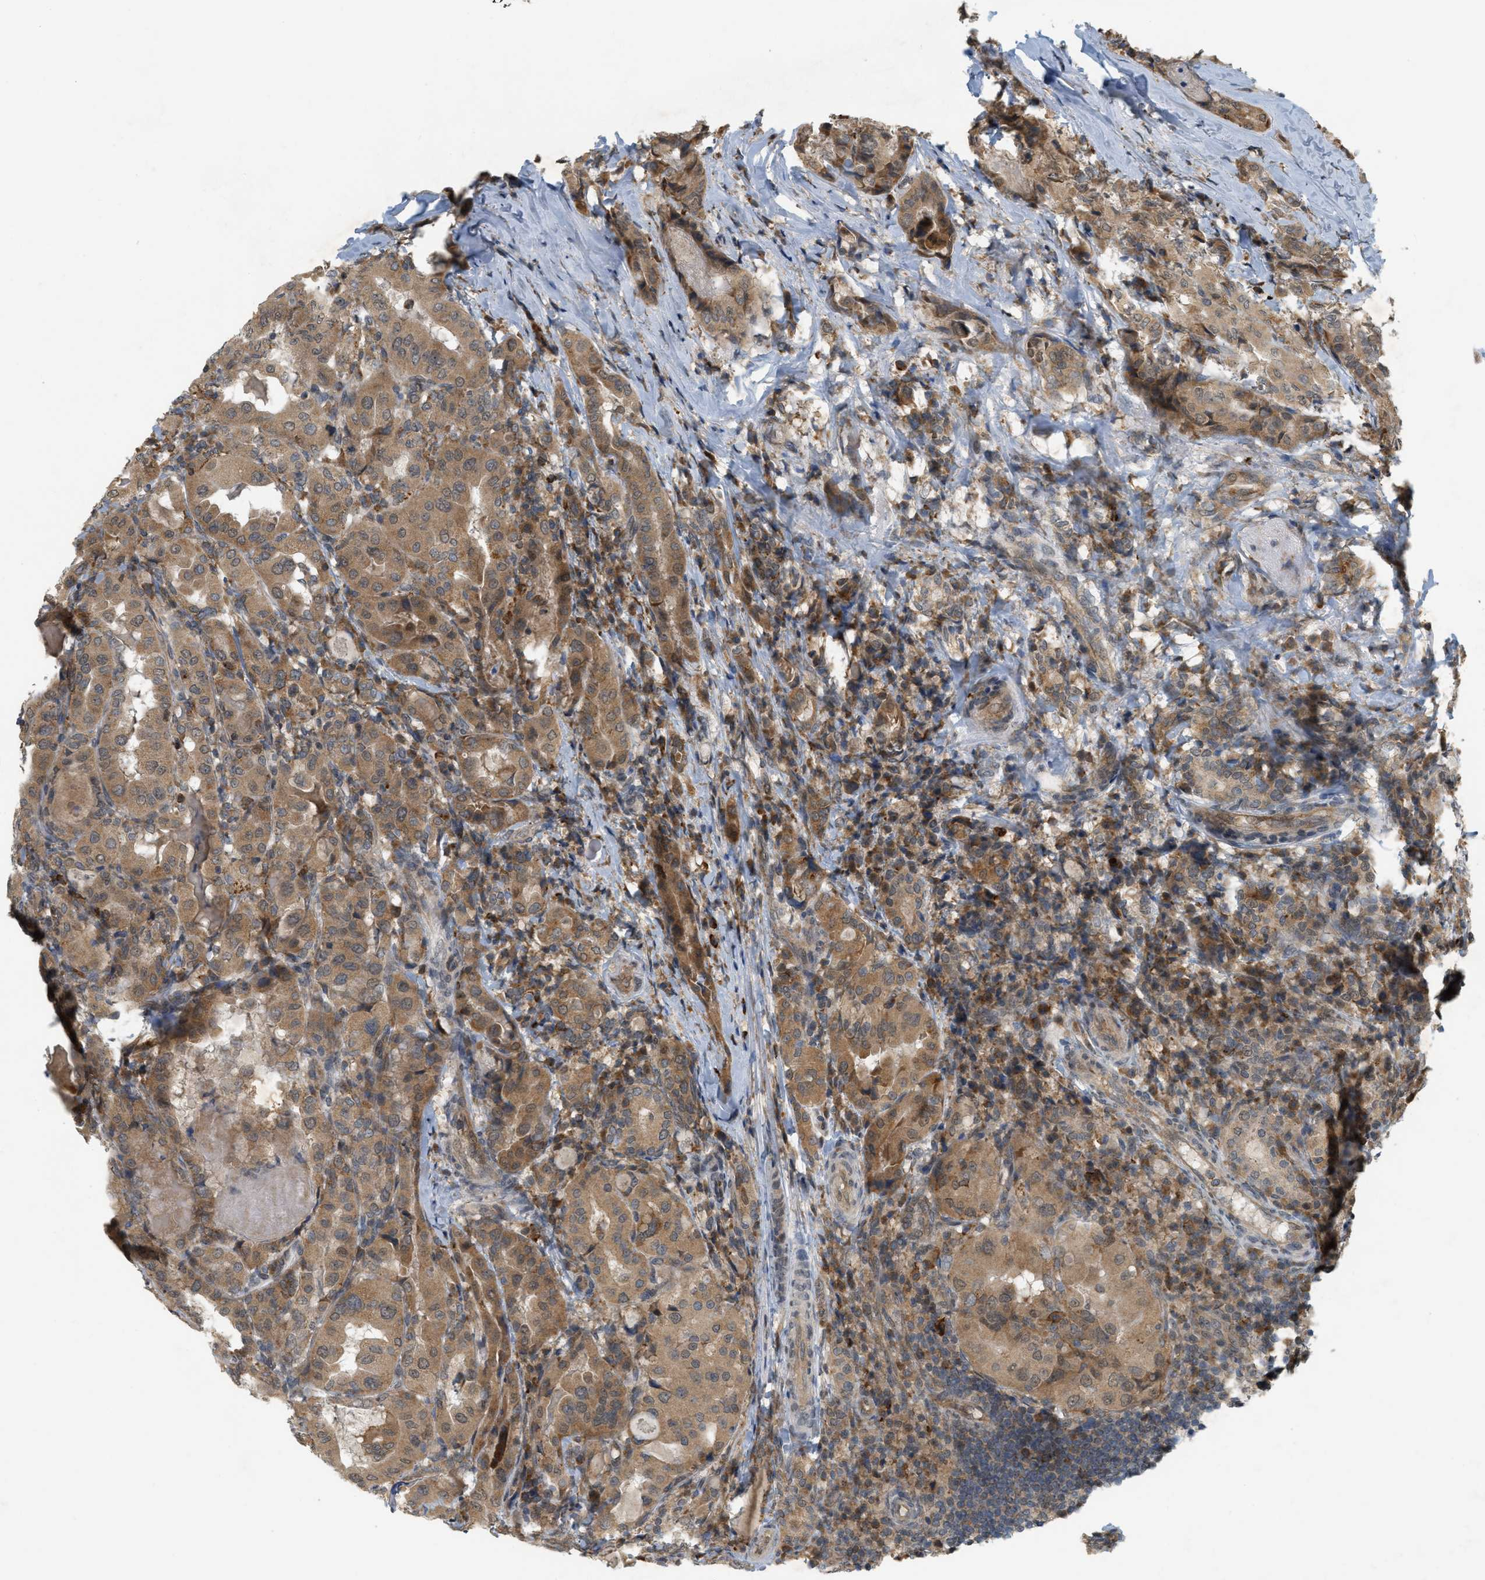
{"staining": {"intensity": "moderate", "quantity": ">75%", "location": "cytoplasmic/membranous"}, "tissue": "thyroid cancer", "cell_type": "Tumor cells", "image_type": "cancer", "snomed": [{"axis": "morphology", "description": "Papillary adenocarcinoma, NOS"}, {"axis": "topography", "description": "Thyroid gland"}], "caption": "A histopathology image of human thyroid cancer (papillary adenocarcinoma) stained for a protein shows moderate cytoplasmic/membranous brown staining in tumor cells.", "gene": "PRKD1", "patient": {"sex": "female", "age": 42}}